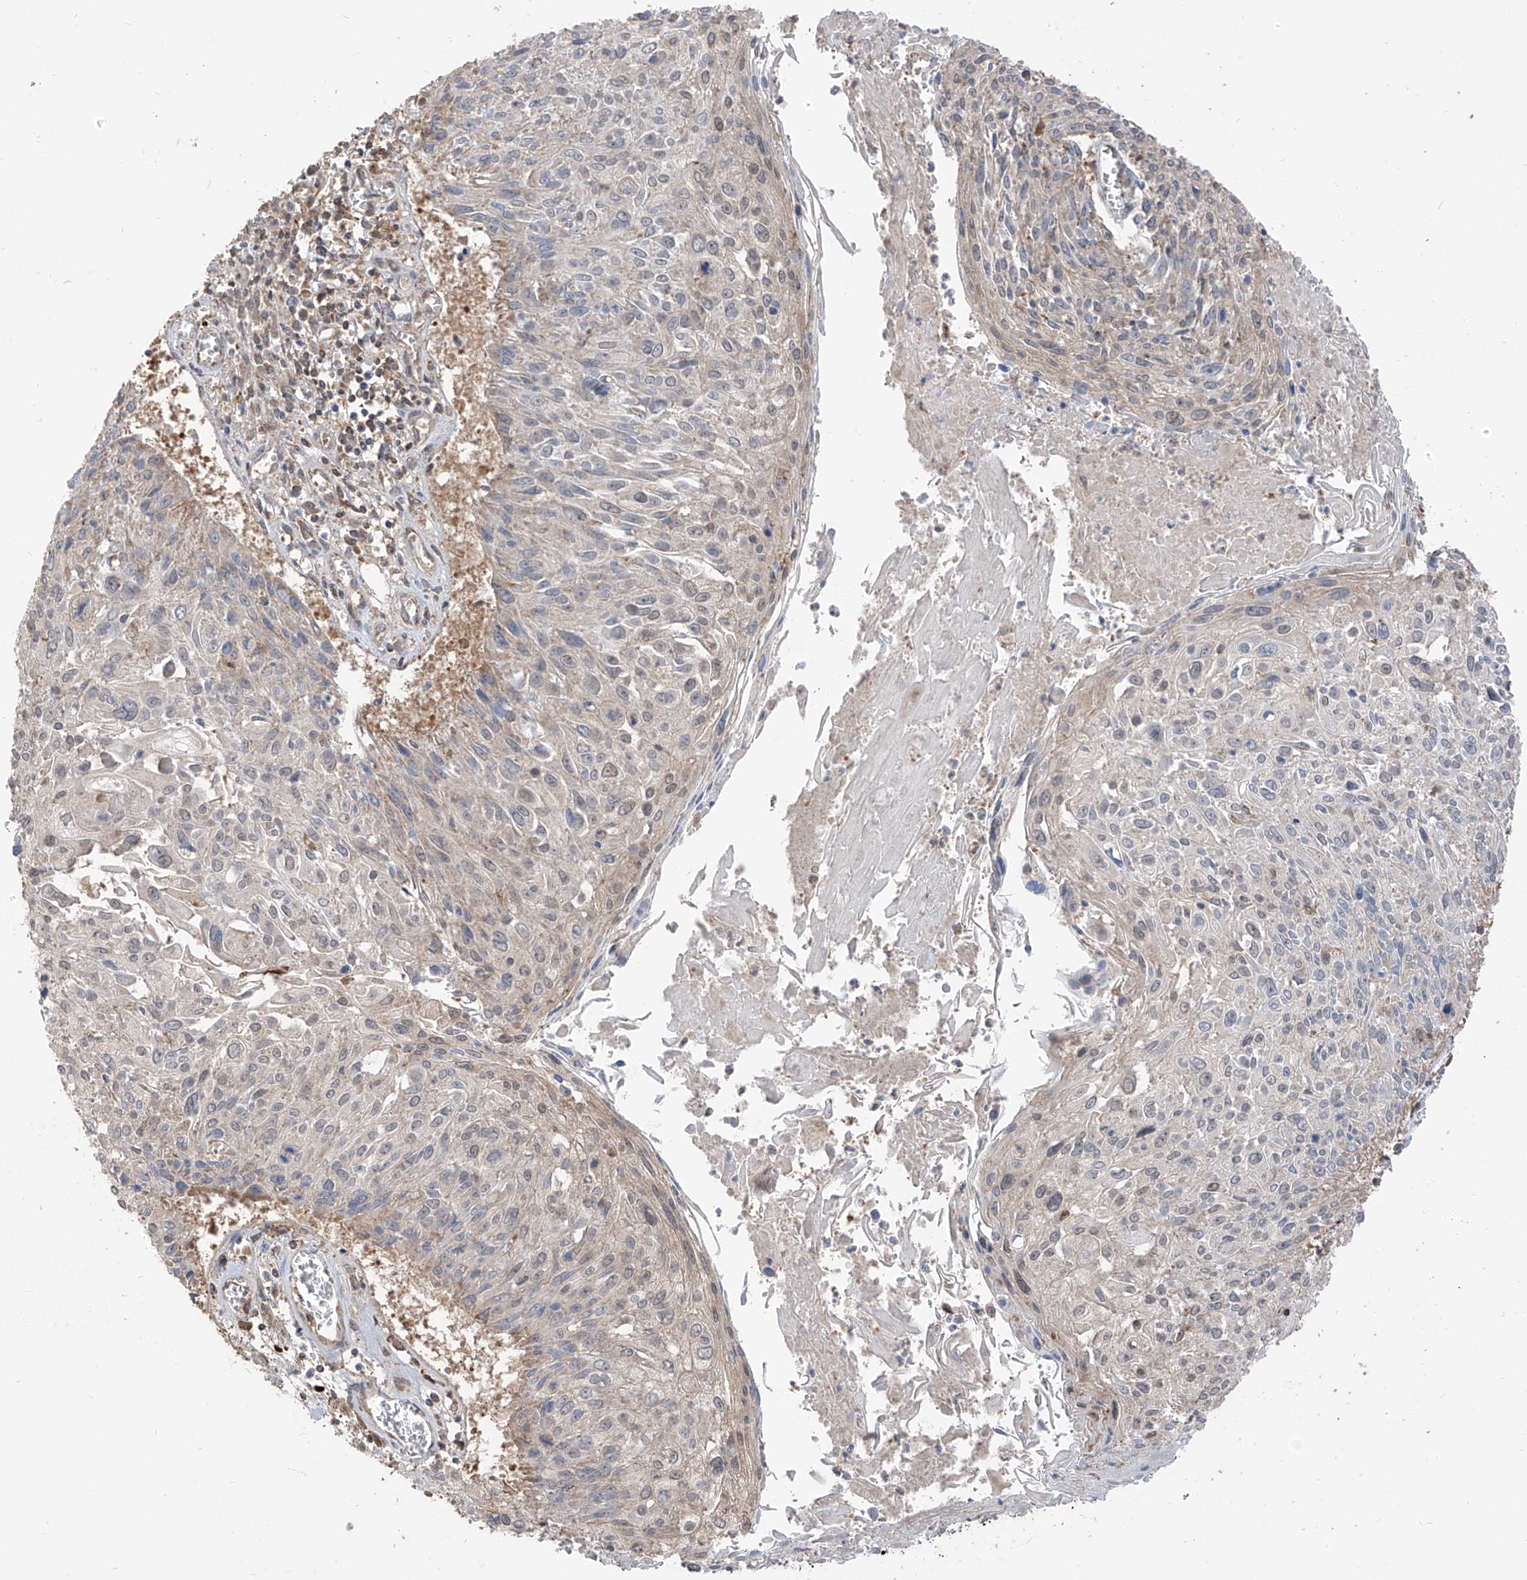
{"staining": {"intensity": "weak", "quantity": "<25%", "location": "cytoplasmic/membranous"}, "tissue": "cervical cancer", "cell_type": "Tumor cells", "image_type": "cancer", "snomed": [{"axis": "morphology", "description": "Squamous cell carcinoma, NOS"}, {"axis": "topography", "description": "Cervix"}], "caption": "IHC histopathology image of squamous cell carcinoma (cervical) stained for a protein (brown), which displays no staining in tumor cells.", "gene": "ETHE1", "patient": {"sex": "female", "age": 51}}